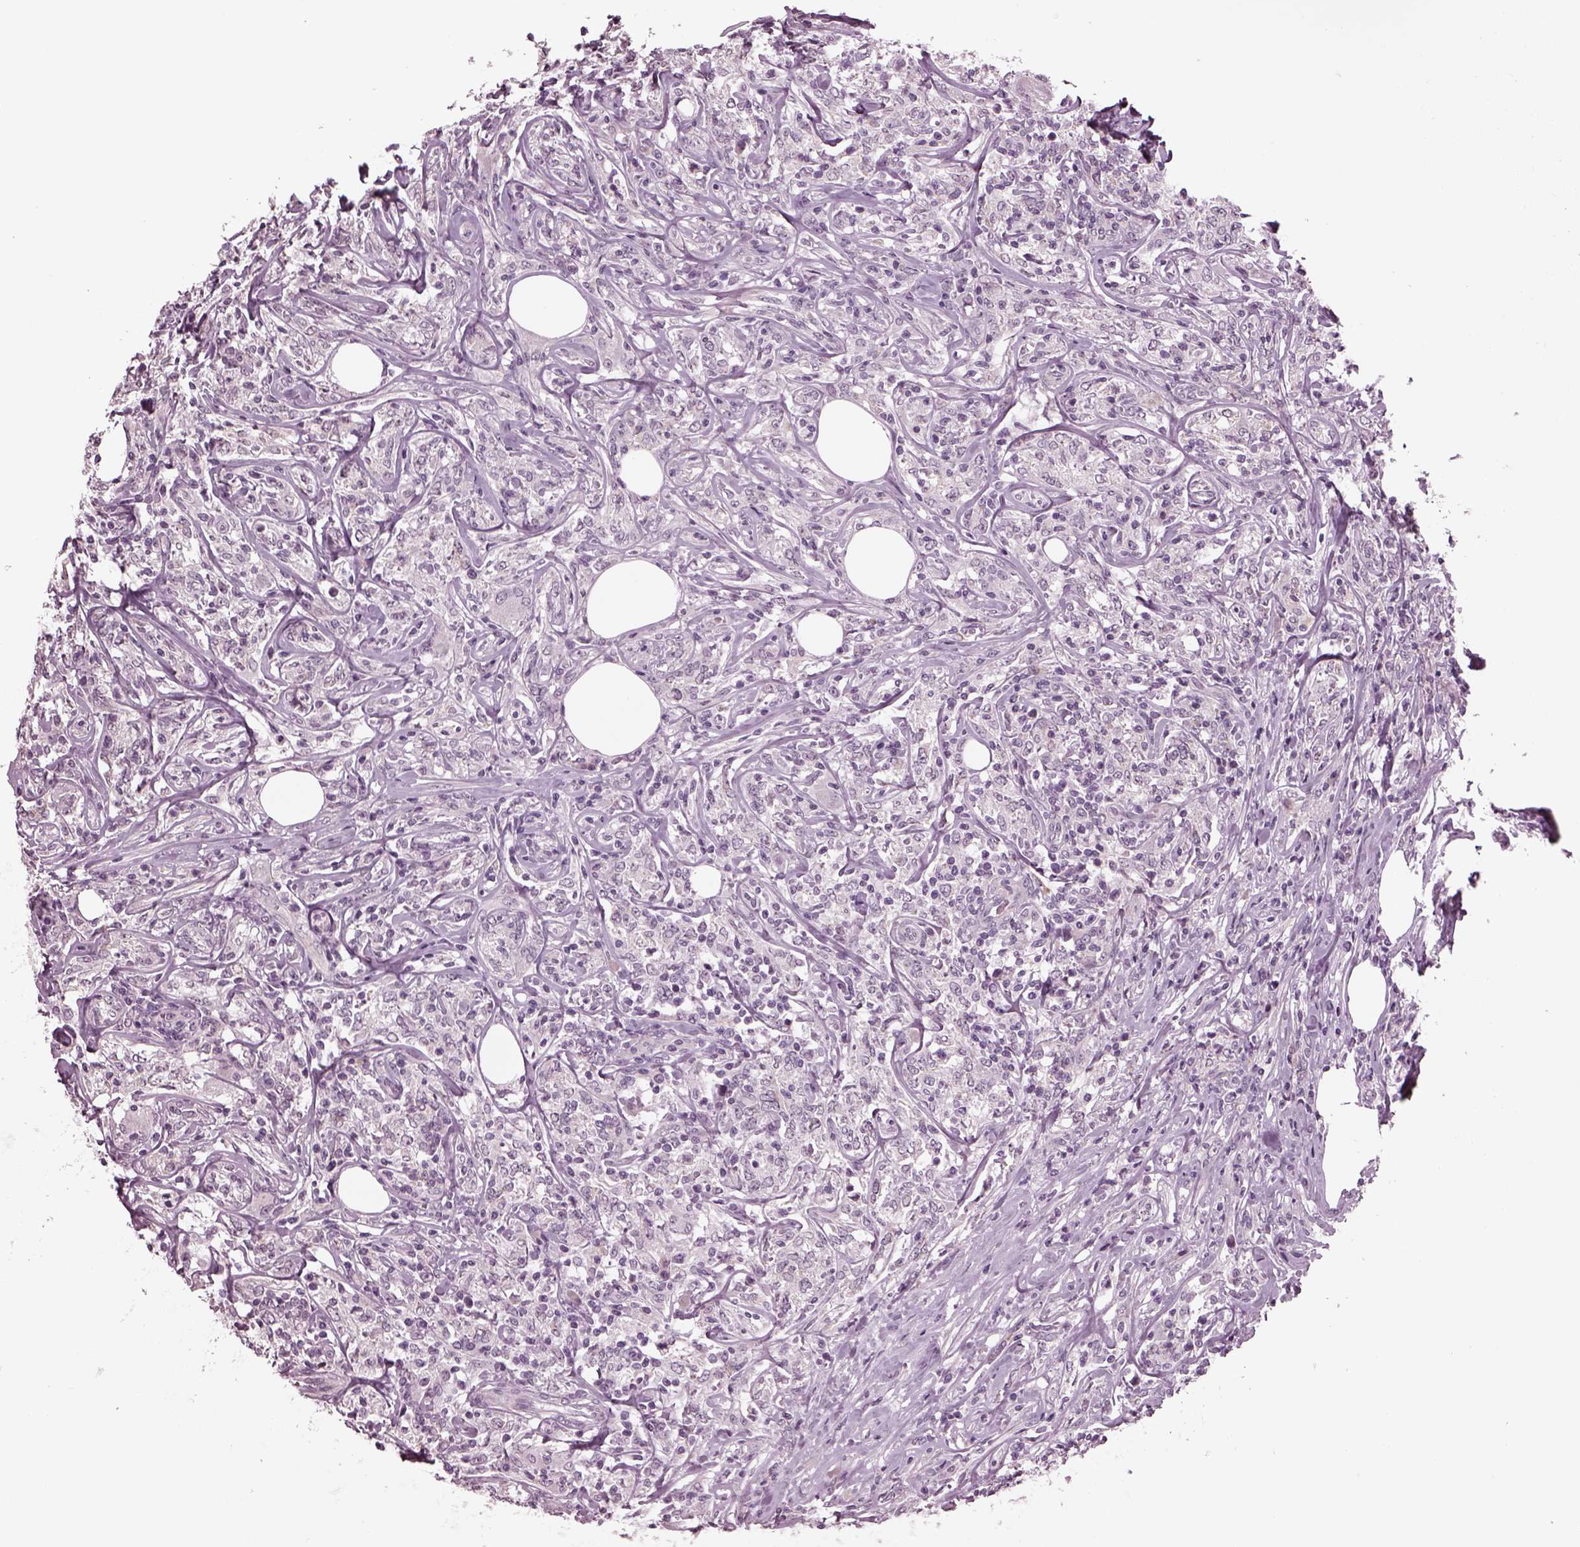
{"staining": {"intensity": "negative", "quantity": "none", "location": "none"}, "tissue": "lymphoma", "cell_type": "Tumor cells", "image_type": "cancer", "snomed": [{"axis": "morphology", "description": "Malignant lymphoma, non-Hodgkin's type, High grade"}, {"axis": "topography", "description": "Lymph node"}], "caption": "High magnification brightfield microscopy of malignant lymphoma, non-Hodgkin's type (high-grade) stained with DAB (brown) and counterstained with hematoxylin (blue): tumor cells show no significant positivity.", "gene": "CLCN4", "patient": {"sex": "female", "age": 84}}